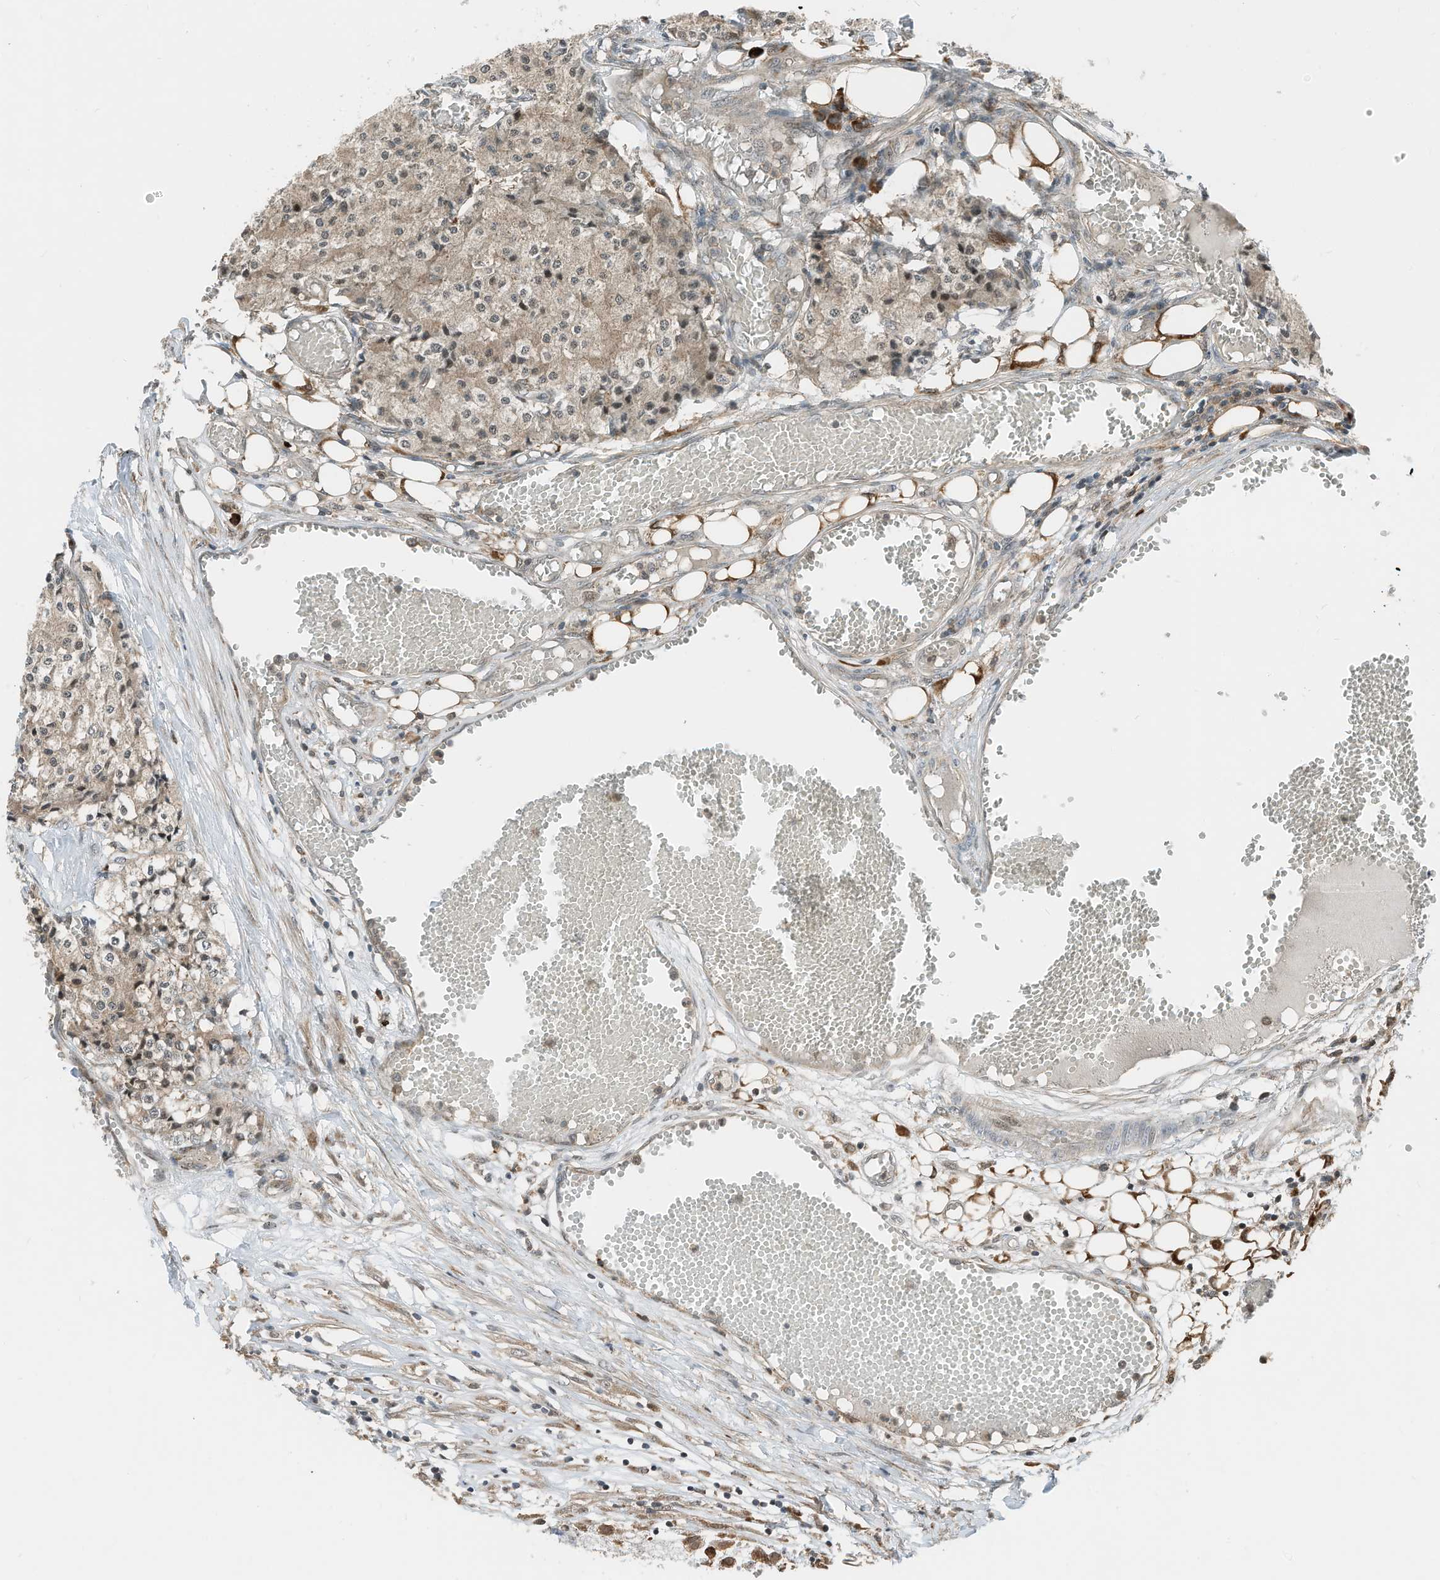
{"staining": {"intensity": "weak", "quantity": "25%-75%", "location": "cytoplasmic/membranous"}, "tissue": "carcinoid", "cell_type": "Tumor cells", "image_type": "cancer", "snomed": [{"axis": "morphology", "description": "Carcinoid, malignant, NOS"}, {"axis": "topography", "description": "Colon"}], "caption": "High-power microscopy captured an immunohistochemistry image of malignant carcinoid, revealing weak cytoplasmic/membranous positivity in approximately 25%-75% of tumor cells. (Brightfield microscopy of DAB IHC at high magnification).", "gene": "RMND1", "patient": {"sex": "female", "age": 52}}